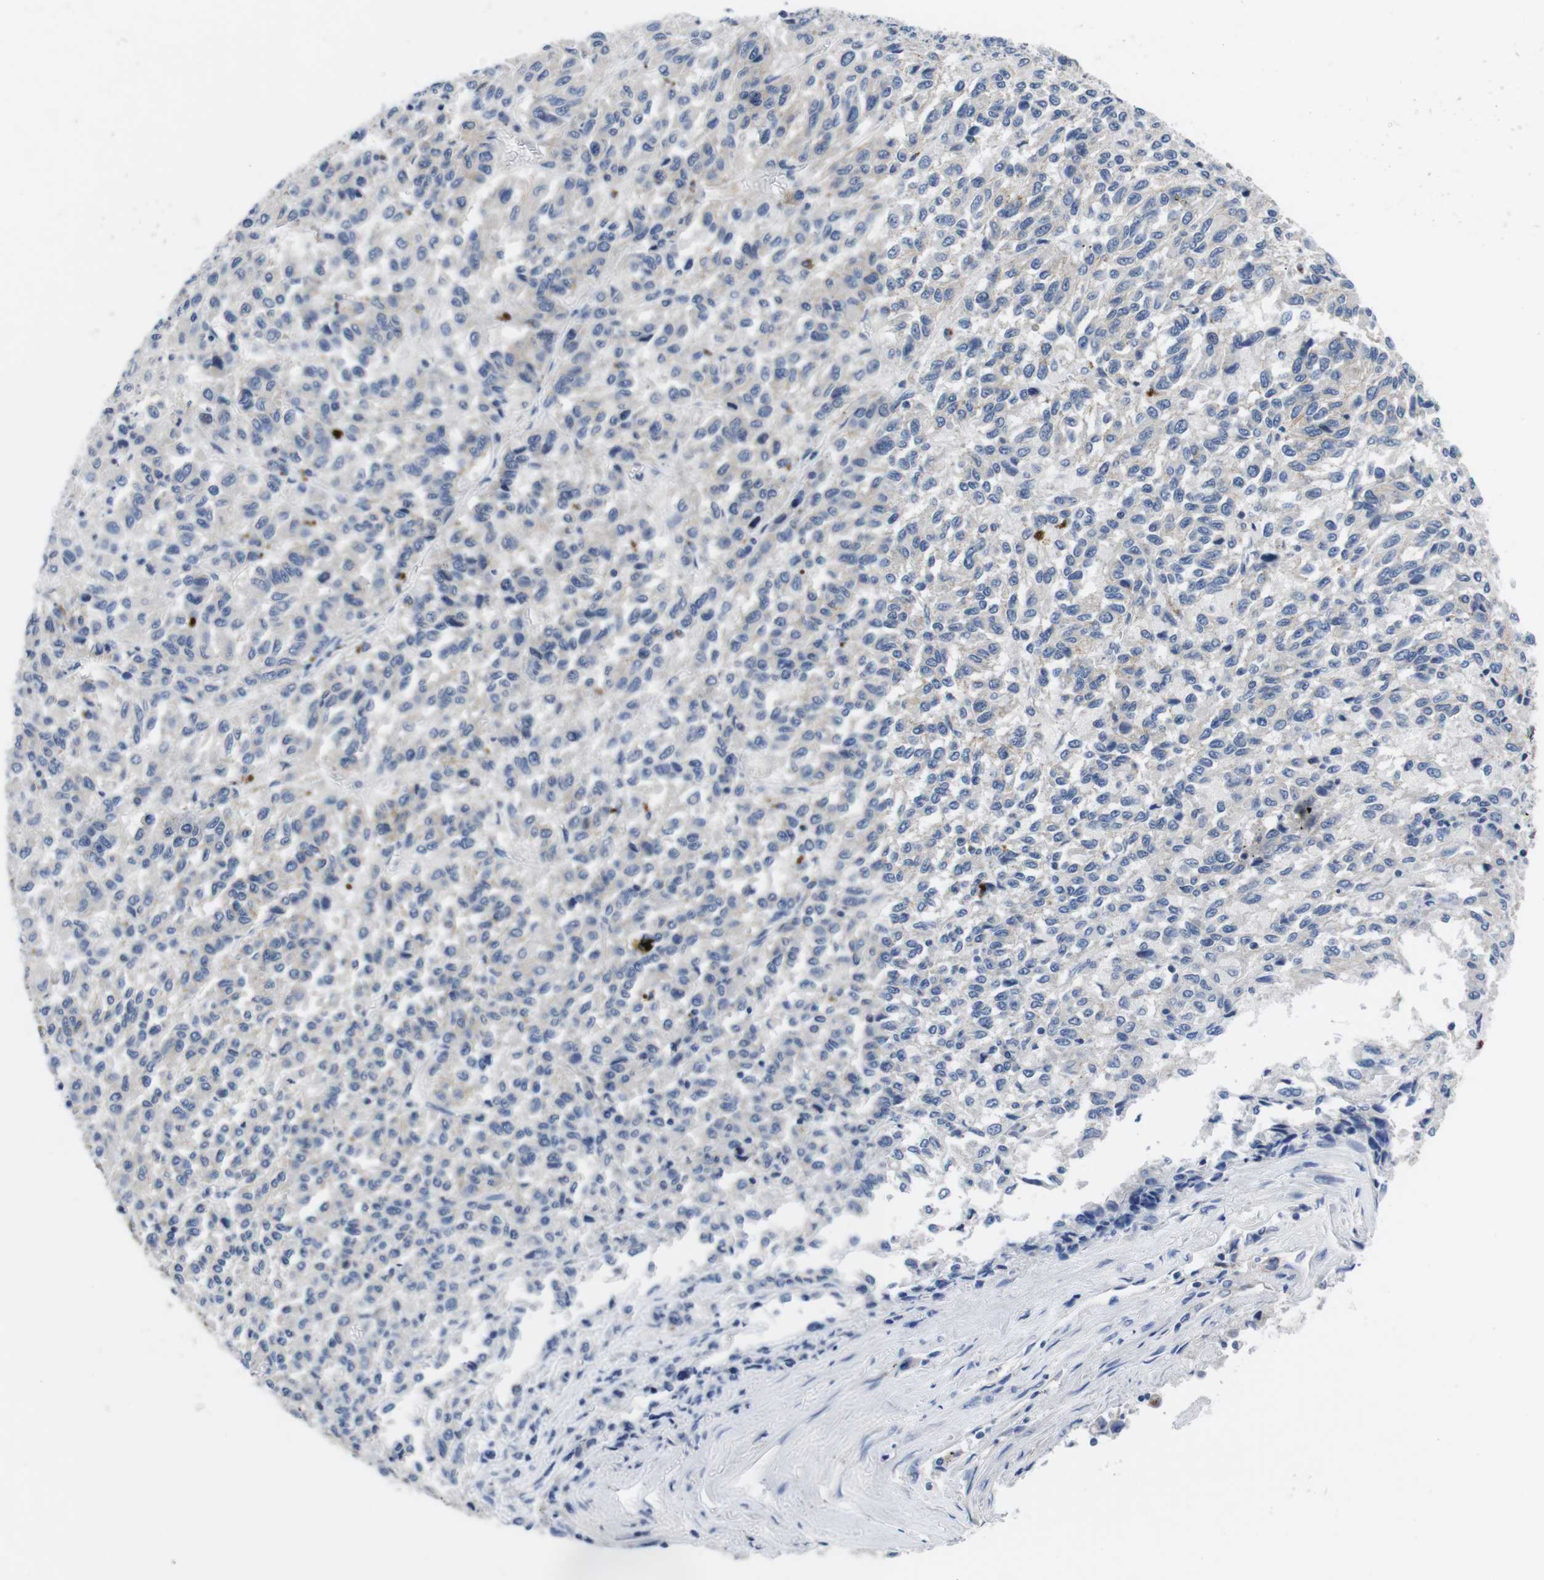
{"staining": {"intensity": "negative", "quantity": "none", "location": "none"}, "tissue": "melanoma", "cell_type": "Tumor cells", "image_type": "cancer", "snomed": [{"axis": "morphology", "description": "Malignant melanoma, Metastatic site"}, {"axis": "topography", "description": "Lung"}], "caption": "Immunohistochemistry histopathology image of melanoma stained for a protein (brown), which exhibits no positivity in tumor cells.", "gene": "SCRIB", "patient": {"sex": "male", "age": 64}}